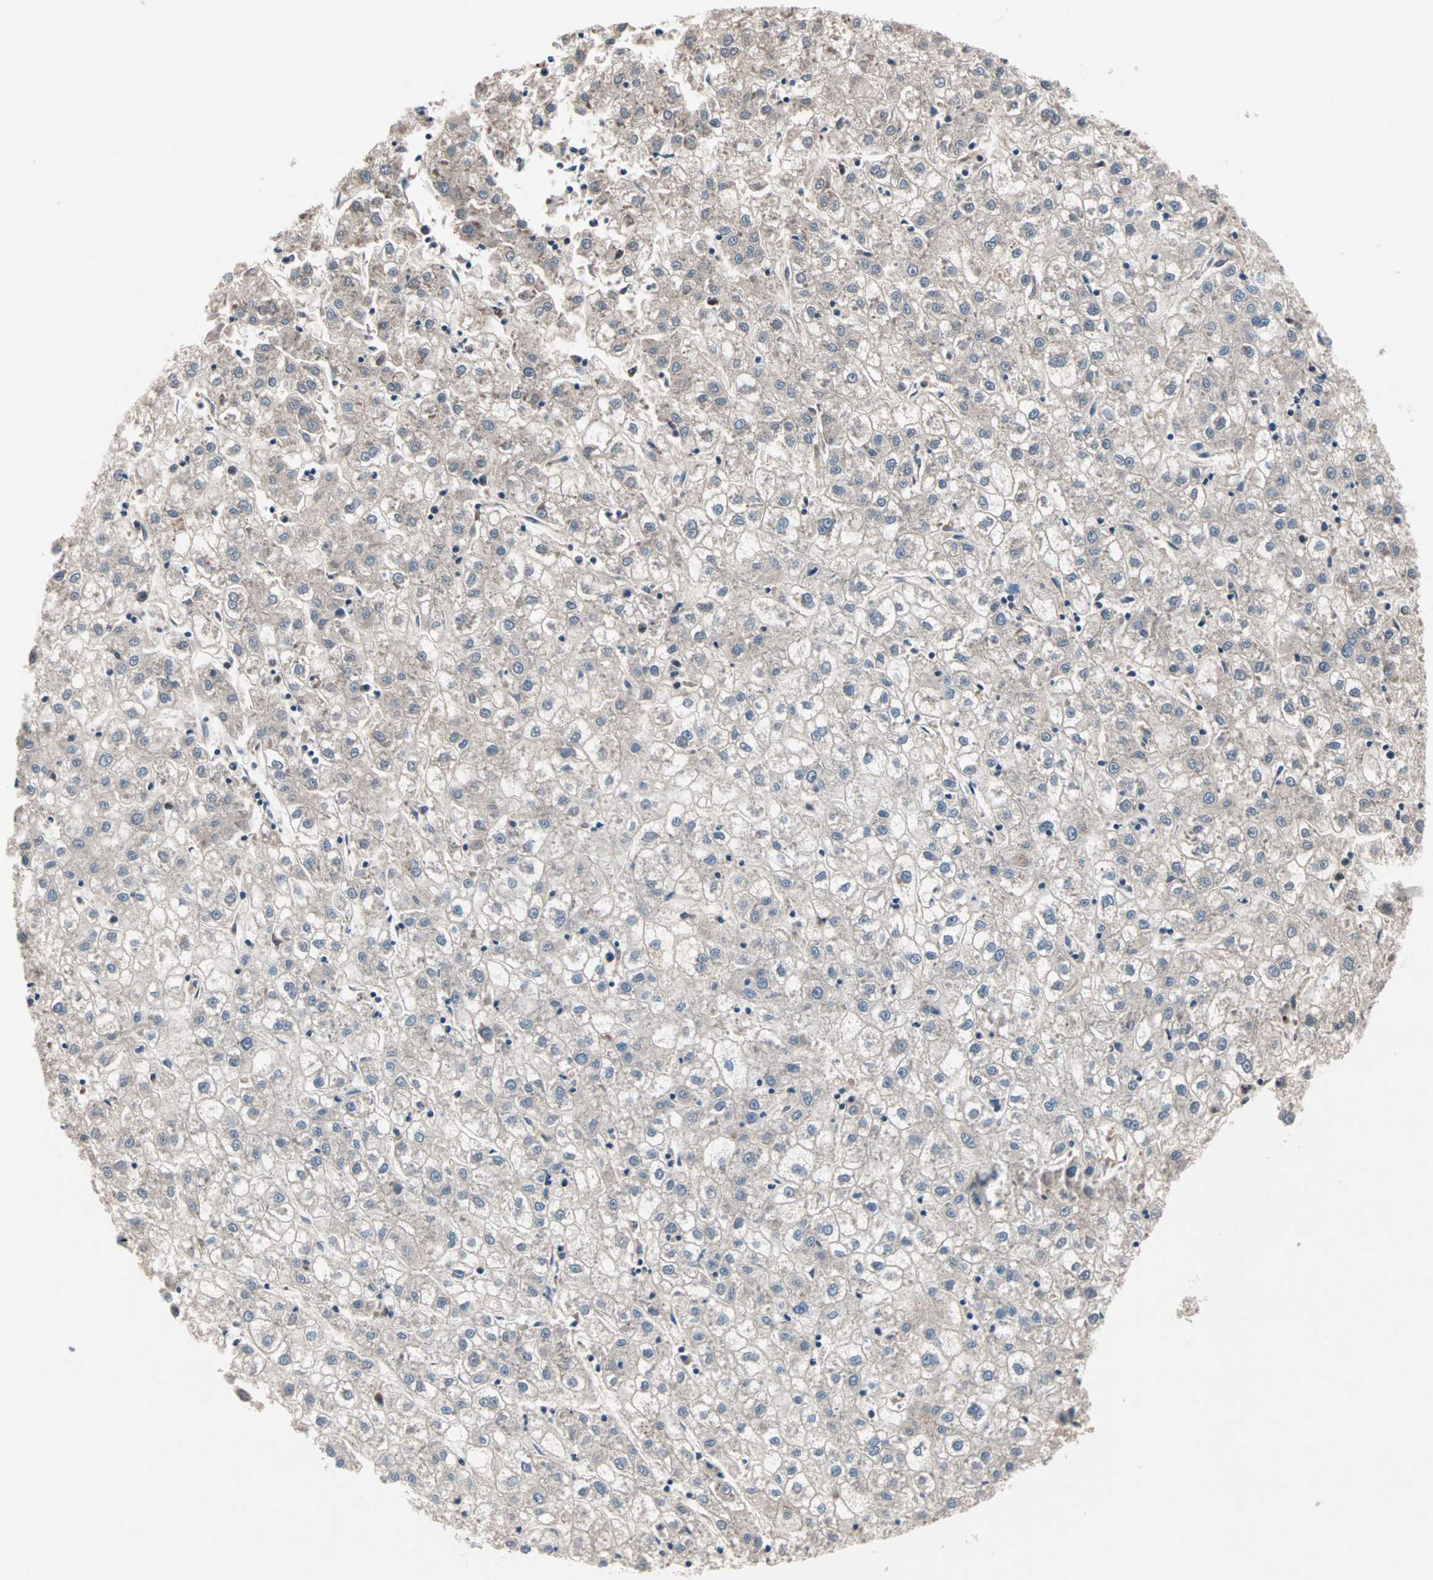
{"staining": {"intensity": "weak", "quantity": "<25%", "location": "cytoplasmic/membranous"}, "tissue": "liver cancer", "cell_type": "Tumor cells", "image_type": "cancer", "snomed": [{"axis": "morphology", "description": "Carcinoma, Hepatocellular, NOS"}, {"axis": "topography", "description": "Liver"}], "caption": "Immunohistochemistry (IHC) image of neoplastic tissue: human liver hepatocellular carcinoma stained with DAB displays no significant protein staining in tumor cells.", "gene": "CAD", "patient": {"sex": "male", "age": 72}}